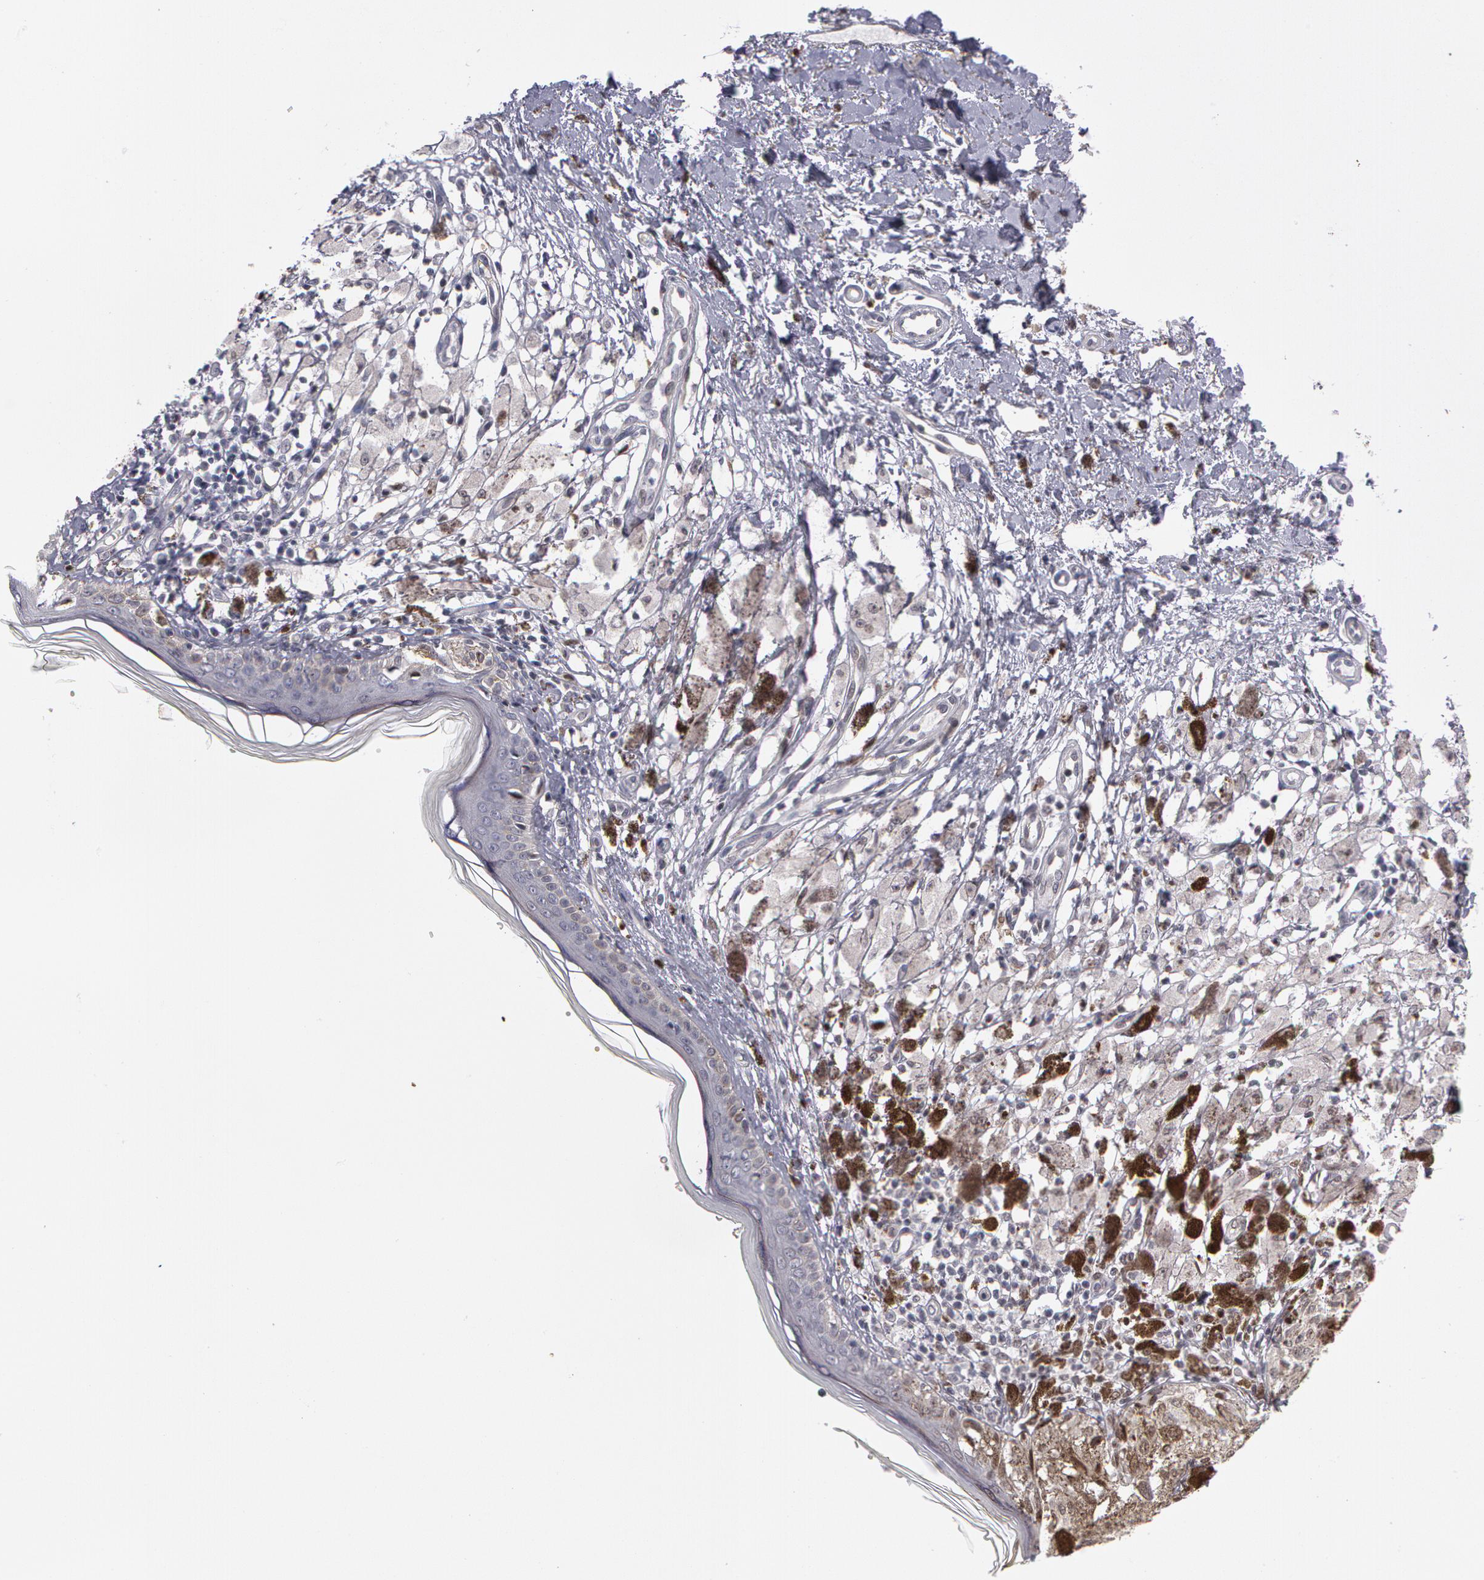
{"staining": {"intensity": "negative", "quantity": "none", "location": "none"}, "tissue": "melanoma", "cell_type": "Tumor cells", "image_type": "cancer", "snomed": [{"axis": "morphology", "description": "Malignant melanoma, NOS"}, {"axis": "topography", "description": "Skin"}], "caption": "Melanoma was stained to show a protein in brown. There is no significant positivity in tumor cells. (Immunohistochemistry, brightfield microscopy, high magnification).", "gene": "PRICKLE1", "patient": {"sex": "male", "age": 88}}